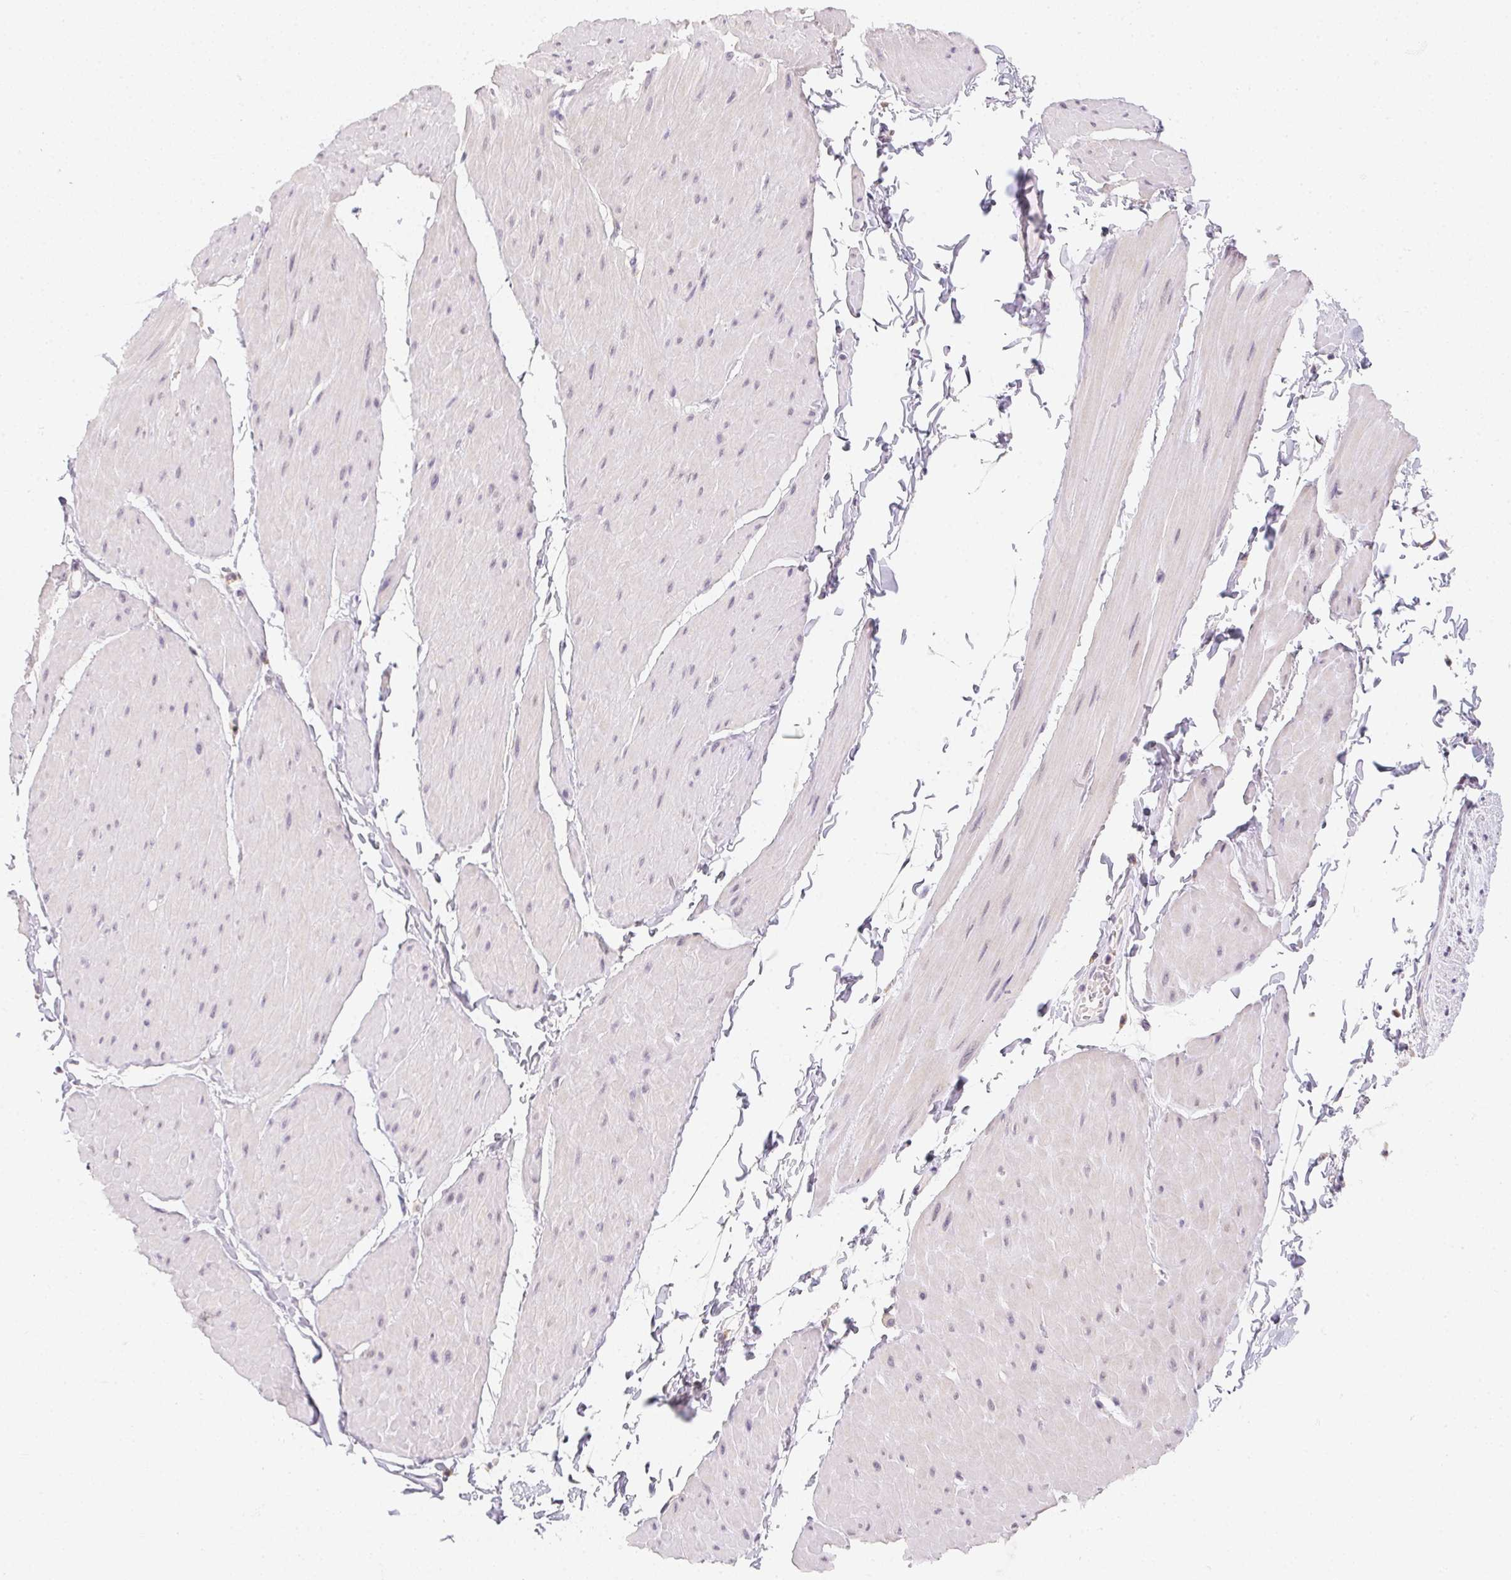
{"staining": {"intensity": "negative", "quantity": "none", "location": "none"}, "tissue": "adipose tissue", "cell_type": "Adipocytes", "image_type": "normal", "snomed": [{"axis": "morphology", "description": "Normal tissue, NOS"}, {"axis": "topography", "description": "Smooth muscle"}, {"axis": "topography", "description": "Peripheral nerve tissue"}], "caption": "Micrograph shows no protein expression in adipocytes of normal adipose tissue.", "gene": "SLC6A18", "patient": {"sex": "male", "age": 58}}